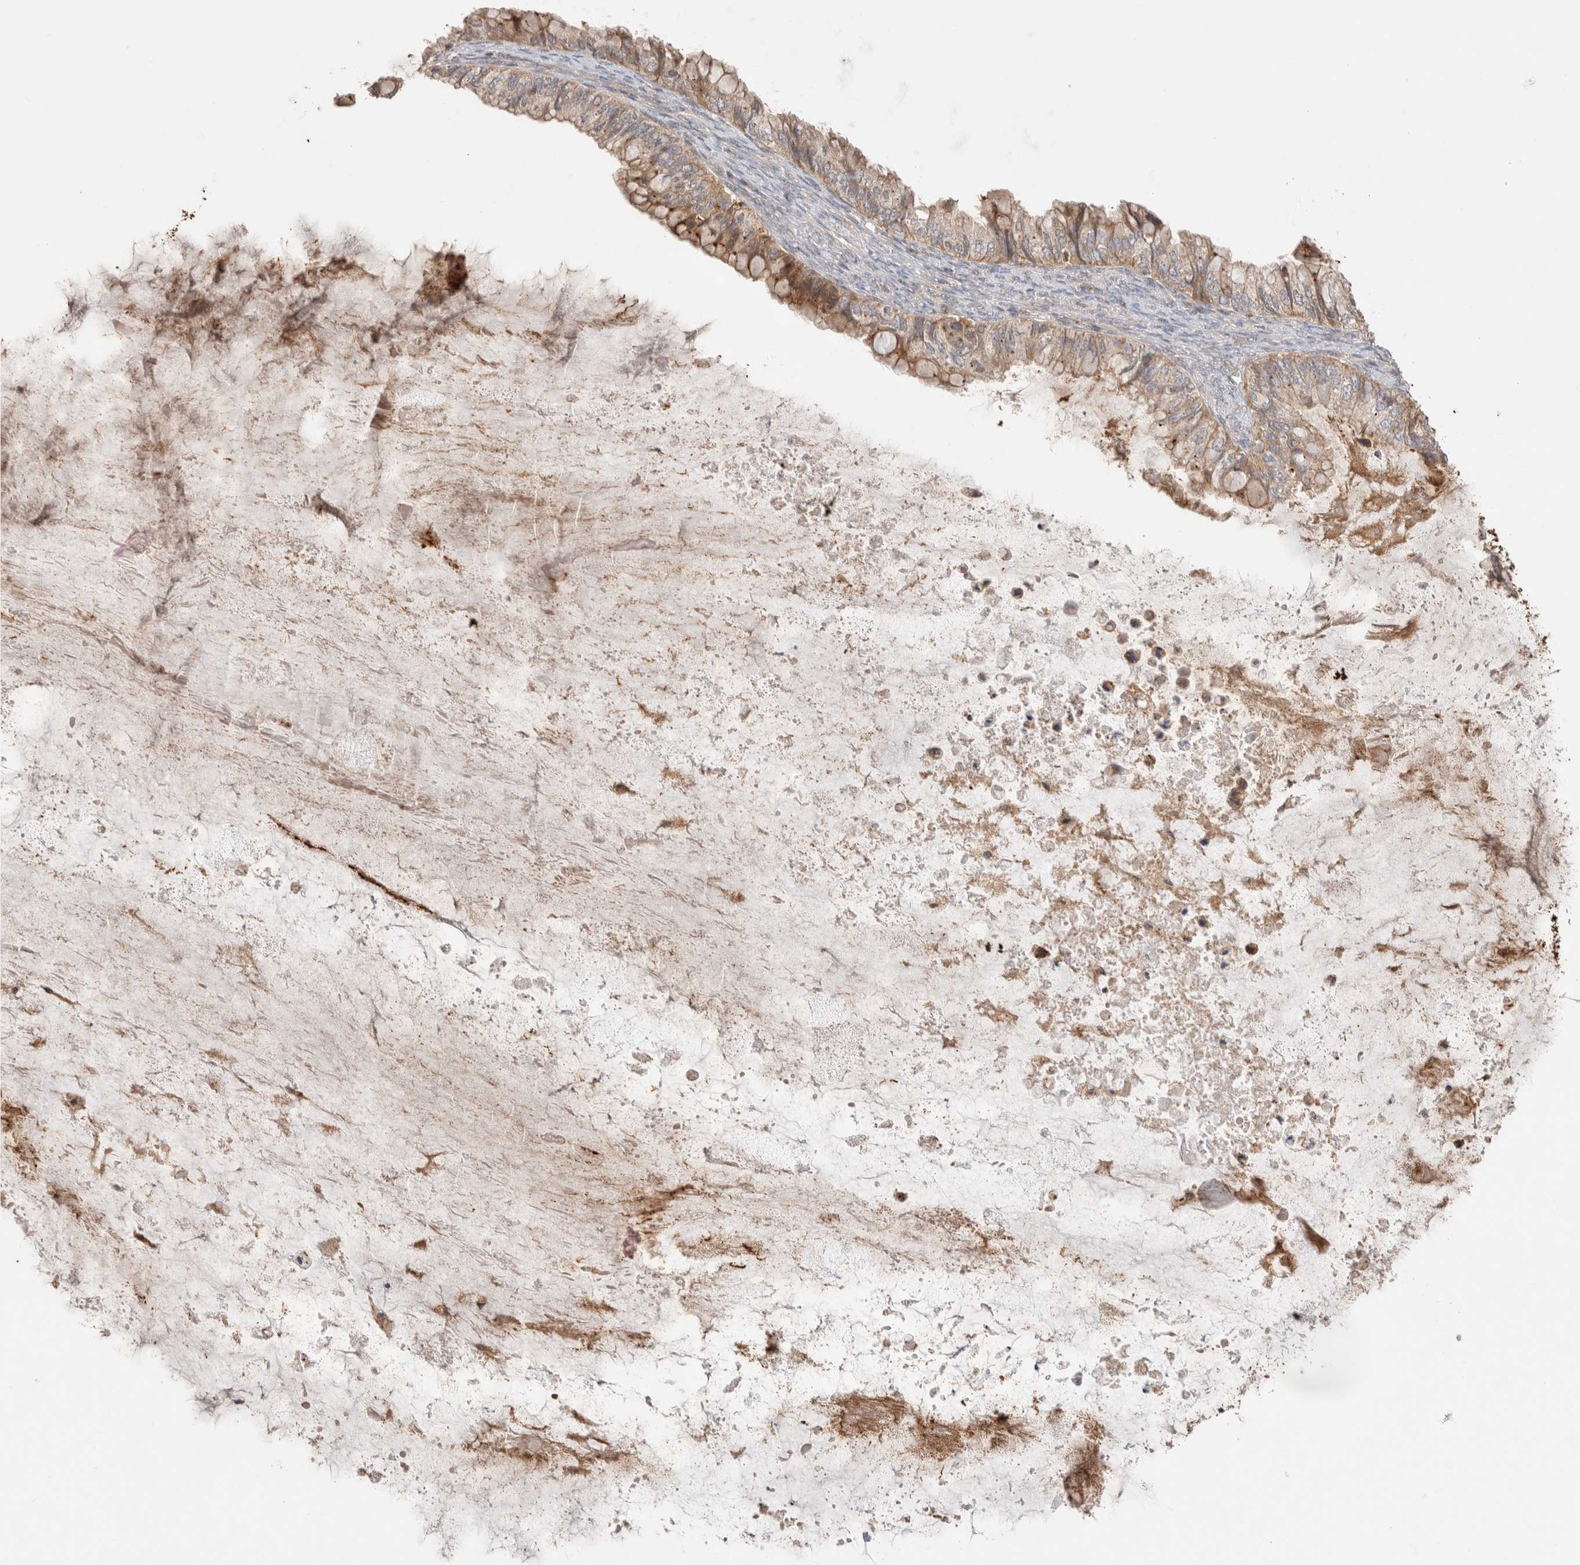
{"staining": {"intensity": "moderate", "quantity": ">75%", "location": "cytoplasmic/membranous"}, "tissue": "ovarian cancer", "cell_type": "Tumor cells", "image_type": "cancer", "snomed": [{"axis": "morphology", "description": "Cystadenocarcinoma, mucinous, NOS"}, {"axis": "topography", "description": "Ovary"}], "caption": "High-magnification brightfield microscopy of ovarian cancer (mucinous cystadenocarcinoma) stained with DAB (brown) and counterstained with hematoxylin (blue). tumor cells exhibit moderate cytoplasmic/membranous positivity is present in about>75% of cells.", "gene": "VPS28", "patient": {"sex": "female", "age": 80}}